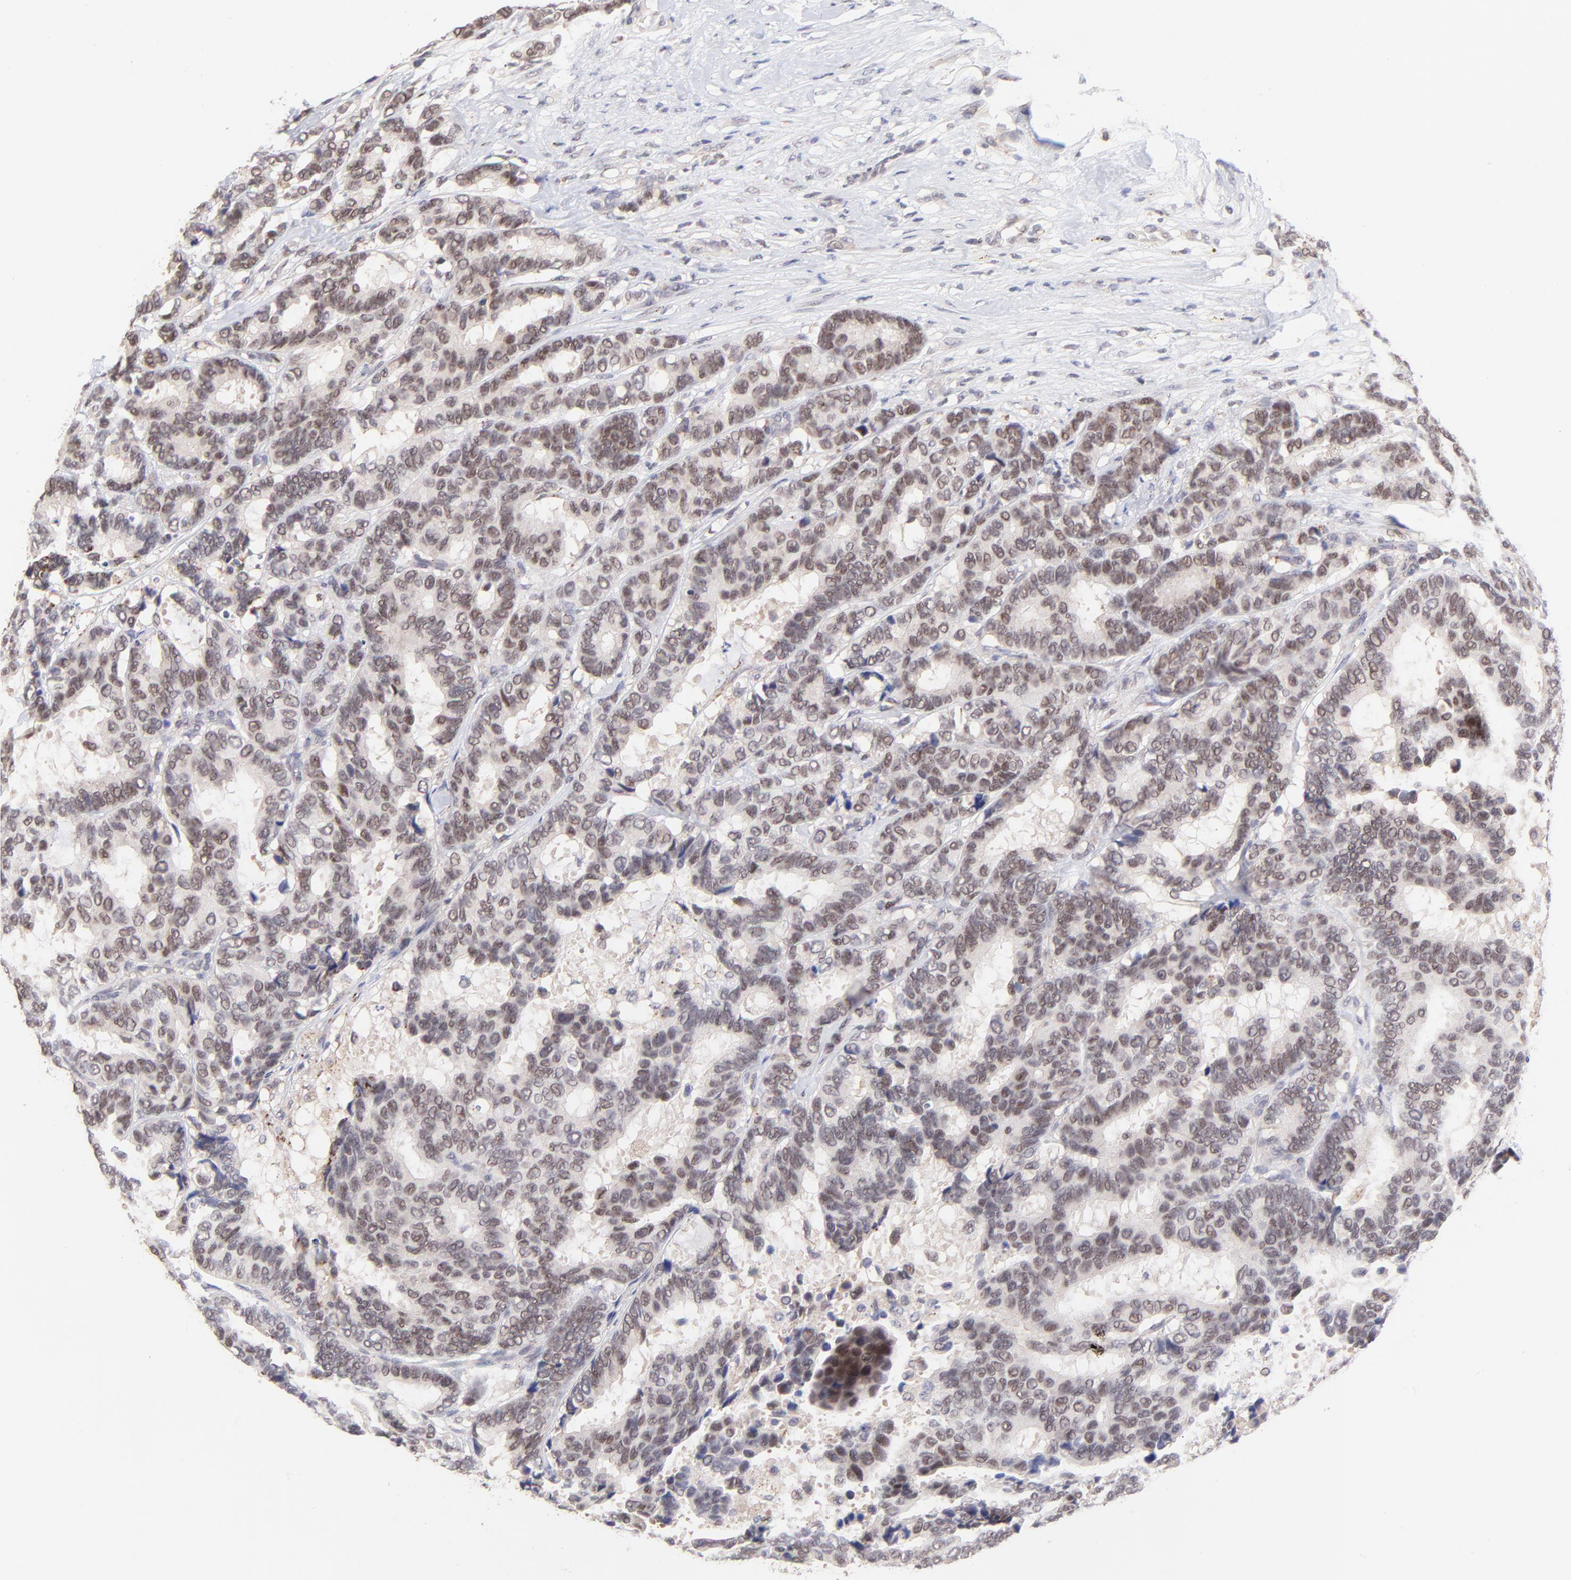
{"staining": {"intensity": "weak", "quantity": ">75%", "location": "cytoplasmic/membranous,nuclear"}, "tissue": "breast cancer", "cell_type": "Tumor cells", "image_type": "cancer", "snomed": [{"axis": "morphology", "description": "Duct carcinoma"}, {"axis": "topography", "description": "Breast"}], "caption": "This image exhibits immunohistochemistry (IHC) staining of breast intraductal carcinoma, with low weak cytoplasmic/membranous and nuclear positivity in about >75% of tumor cells.", "gene": "ZNF747", "patient": {"sex": "female", "age": 87}}